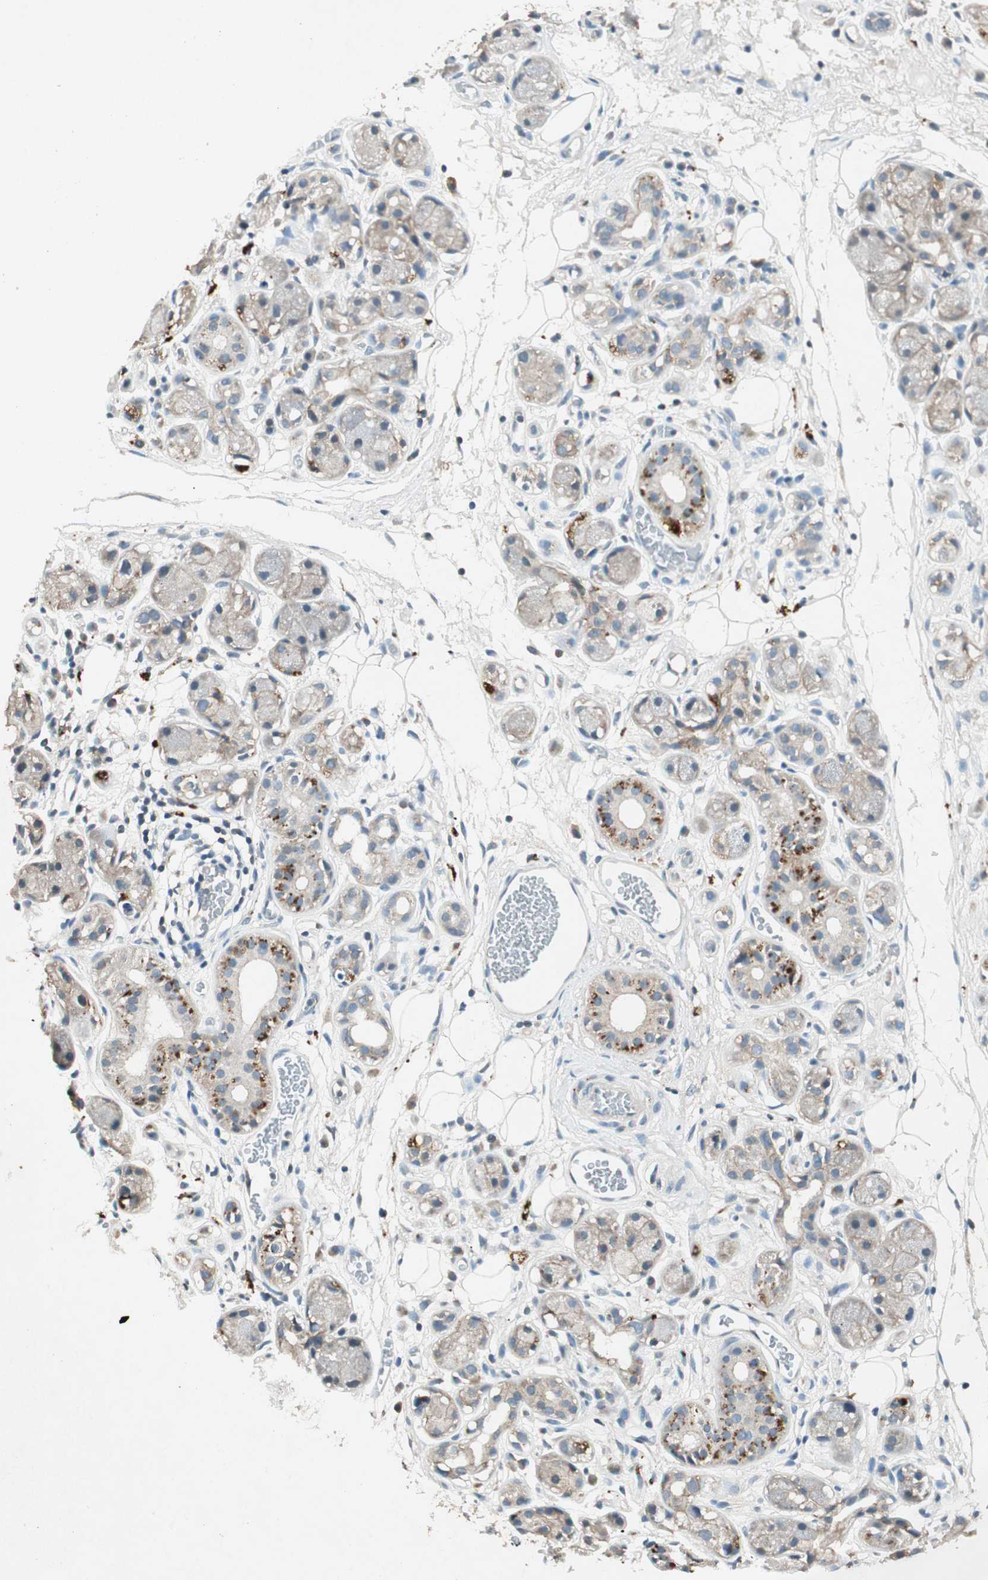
{"staining": {"intensity": "negative", "quantity": "none", "location": "none"}, "tissue": "adipose tissue", "cell_type": "Adipocytes", "image_type": "normal", "snomed": [{"axis": "morphology", "description": "Normal tissue, NOS"}, {"axis": "morphology", "description": "Inflammation, NOS"}, {"axis": "topography", "description": "Vascular tissue"}, {"axis": "topography", "description": "Salivary gland"}], "caption": "DAB immunohistochemical staining of normal human adipose tissue demonstrates no significant expression in adipocytes.", "gene": "NKAIN1", "patient": {"sex": "female", "age": 75}}